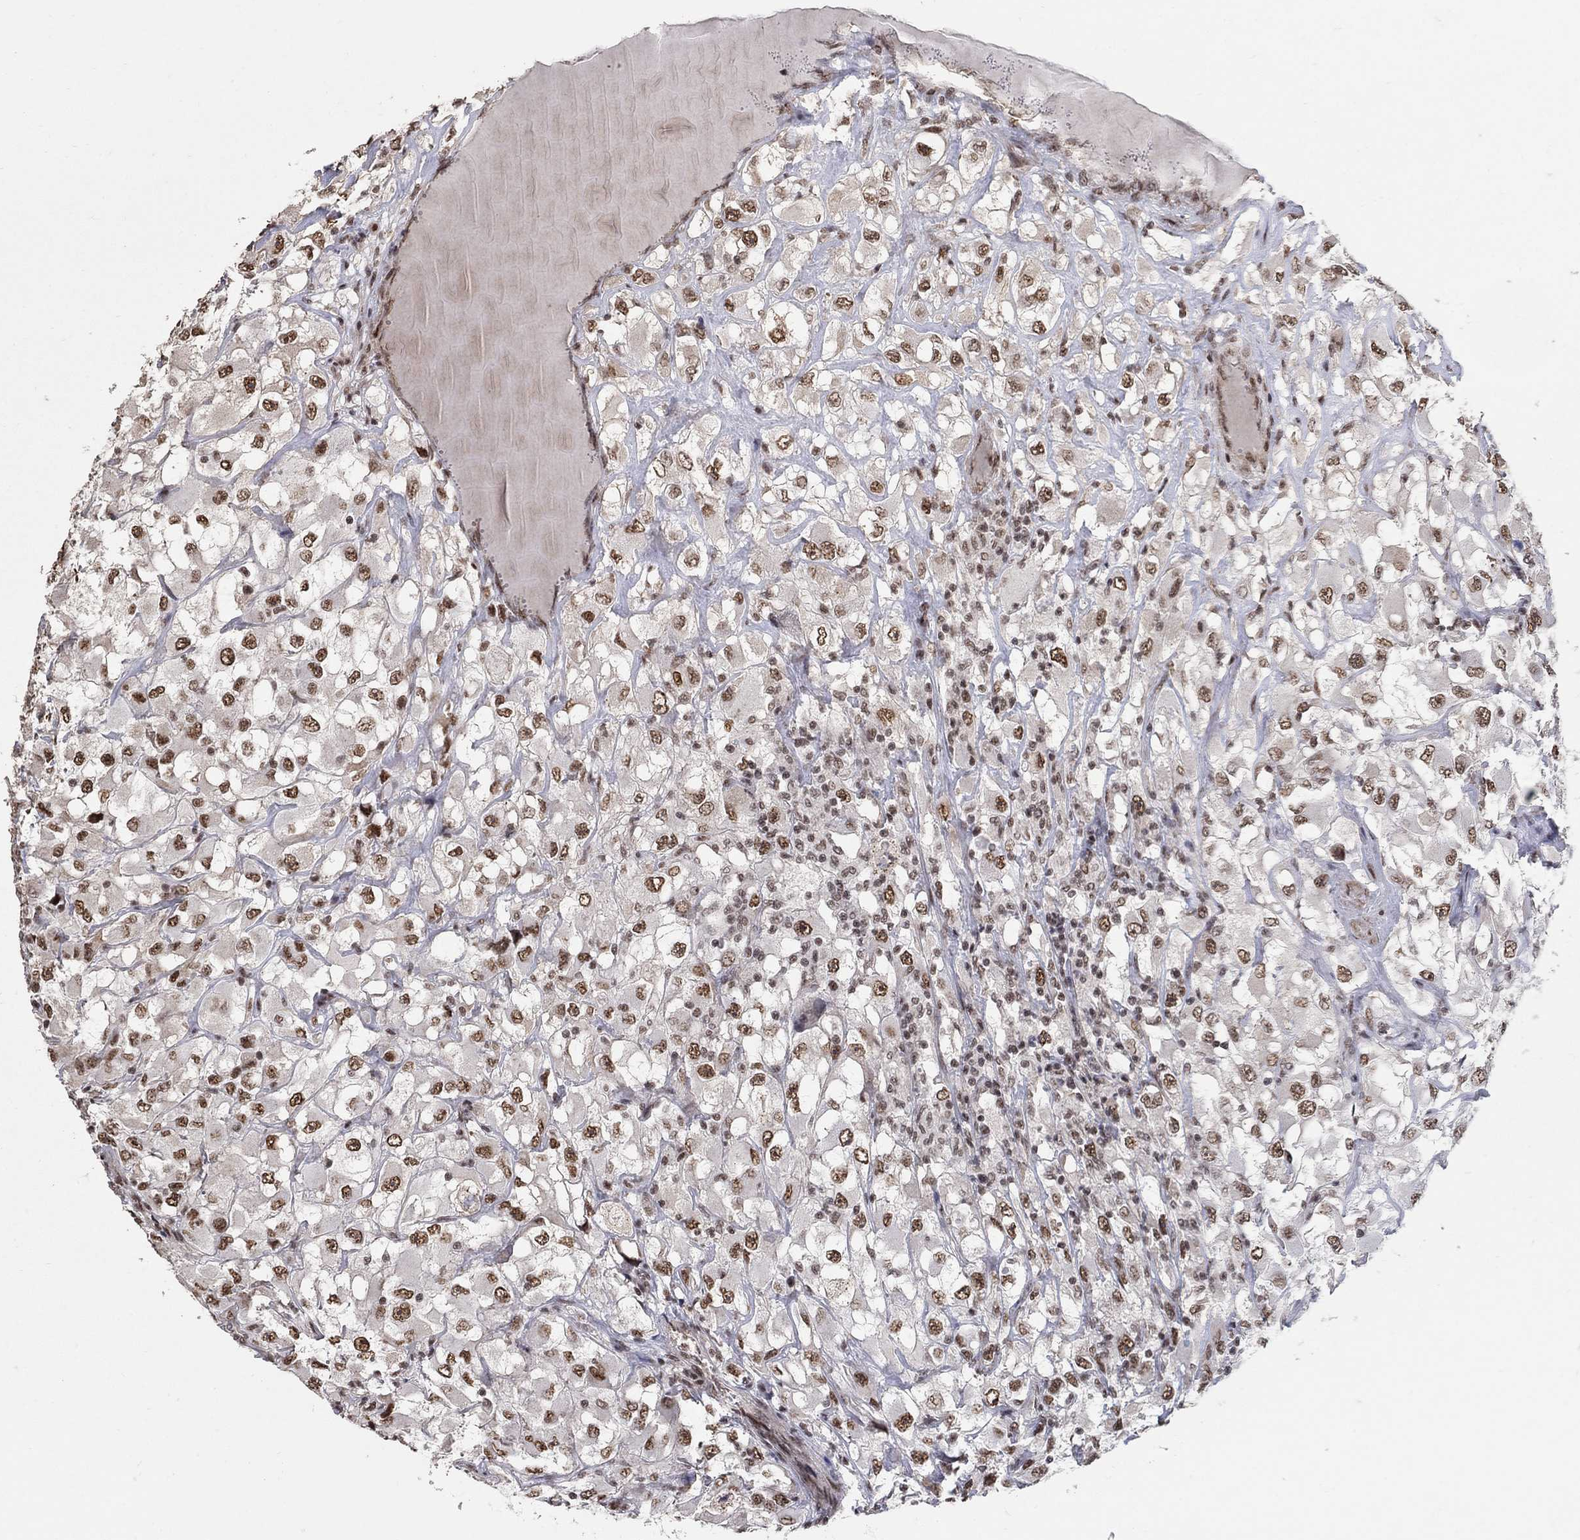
{"staining": {"intensity": "moderate", "quantity": ">75%", "location": "nuclear"}, "tissue": "renal cancer", "cell_type": "Tumor cells", "image_type": "cancer", "snomed": [{"axis": "morphology", "description": "Adenocarcinoma, NOS"}, {"axis": "topography", "description": "Kidney"}], "caption": "Protein staining of renal adenocarcinoma tissue displays moderate nuclear positivity in approximately >75% of tumor cells. (IHC, brightfield microscopy, high magnification).", "gene": "PNISR", "patient": {"sex": "female", "age": 52}}